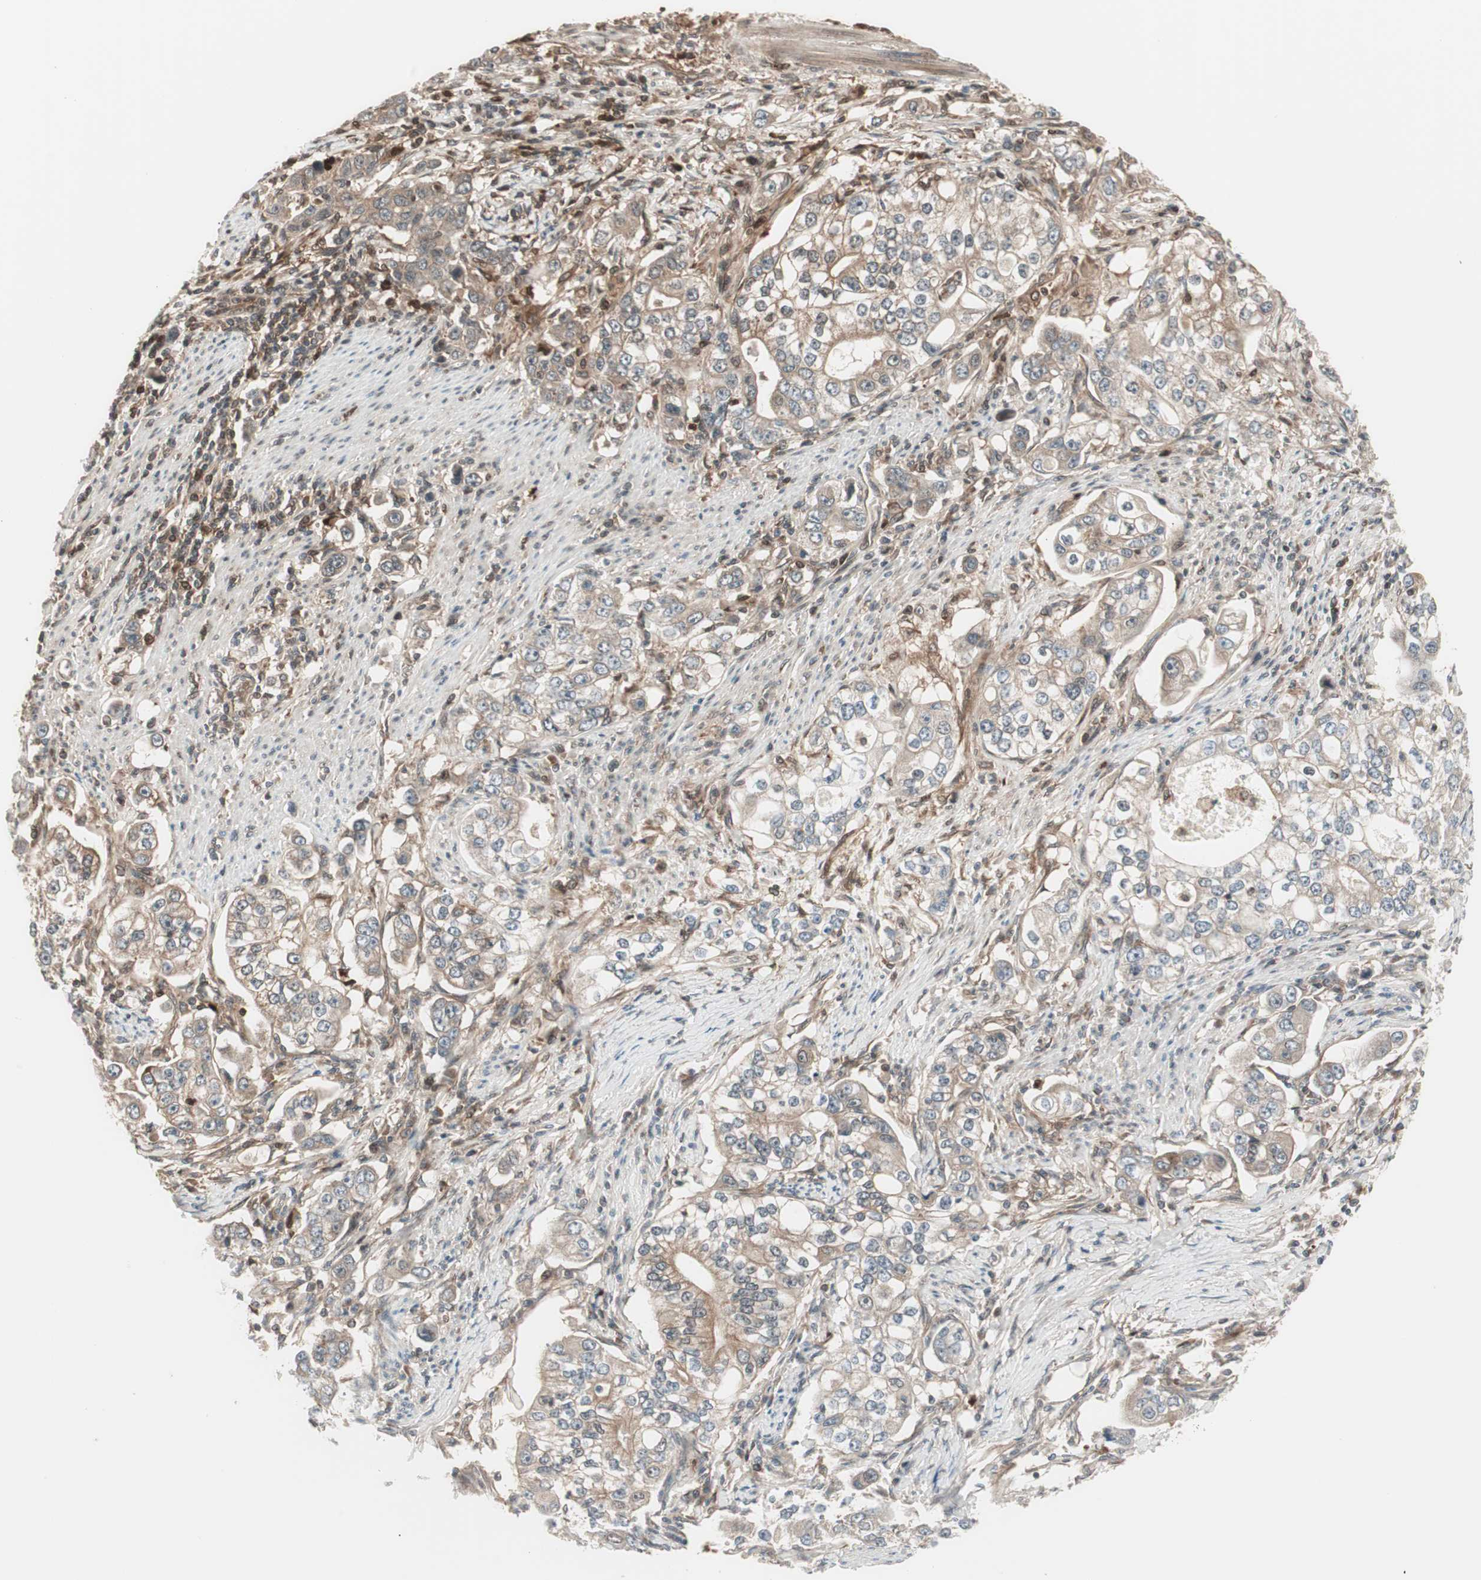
{"staining": {"intensity": "moderate", "quantity": ">75%", "location": "cytoplasmic/membranous"}, "tissue": "stomach cancer", "cell_type": "Tumor cells", "image_type": "cancer", "snomed": [{"axis": "morphology", "description": "Adenocarcinoma, NOS"}, {"axis": "topography", "description": "Stomach, lower"}], "caption": "Brown immunohistochemical staining in adenocarcinoma (stomach) demonstrates moderate cytoplasmic/membranous staining in about >75% of tumor cells.", "gene": "PRKG2", "patient": {"sex": "female", "age": 72}}